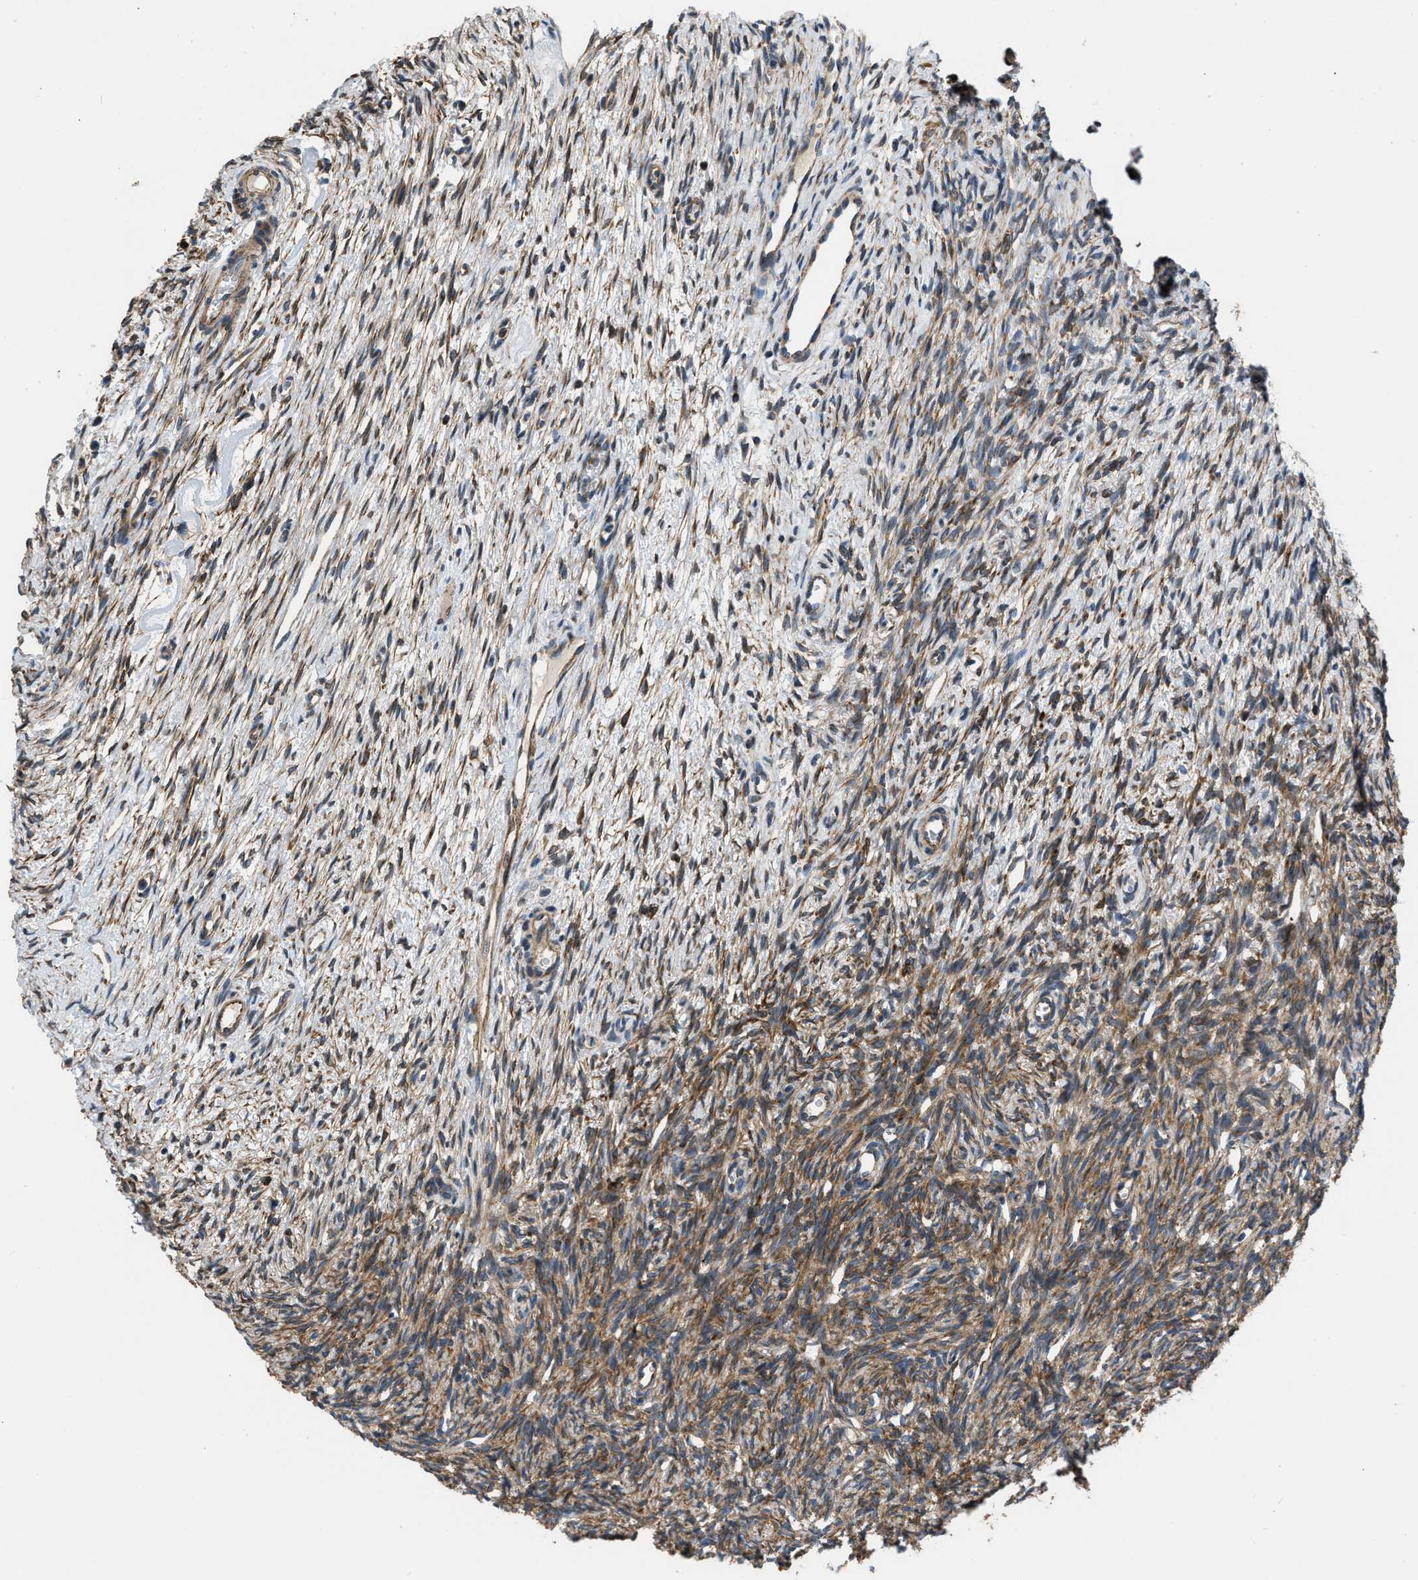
{"staining": {"intensity": "moderate", "quantity": ">75%", "location": "cytoplasmic/membranous"}, "tissue": "ovary", "cell_type": "Ovarian stroma cells", "image_type": "normal", "snomed": [{"axis": "morphology", "description": "Normal tissue, NOS"}, {"axis": "topography", "description": "Ovary"}], "caption": "Human ovary stained with a protein marker shows moderate staining in ovarian stroma cells.", "gene": "OPTN", "patient": {"sex": "female", "age": 33}}